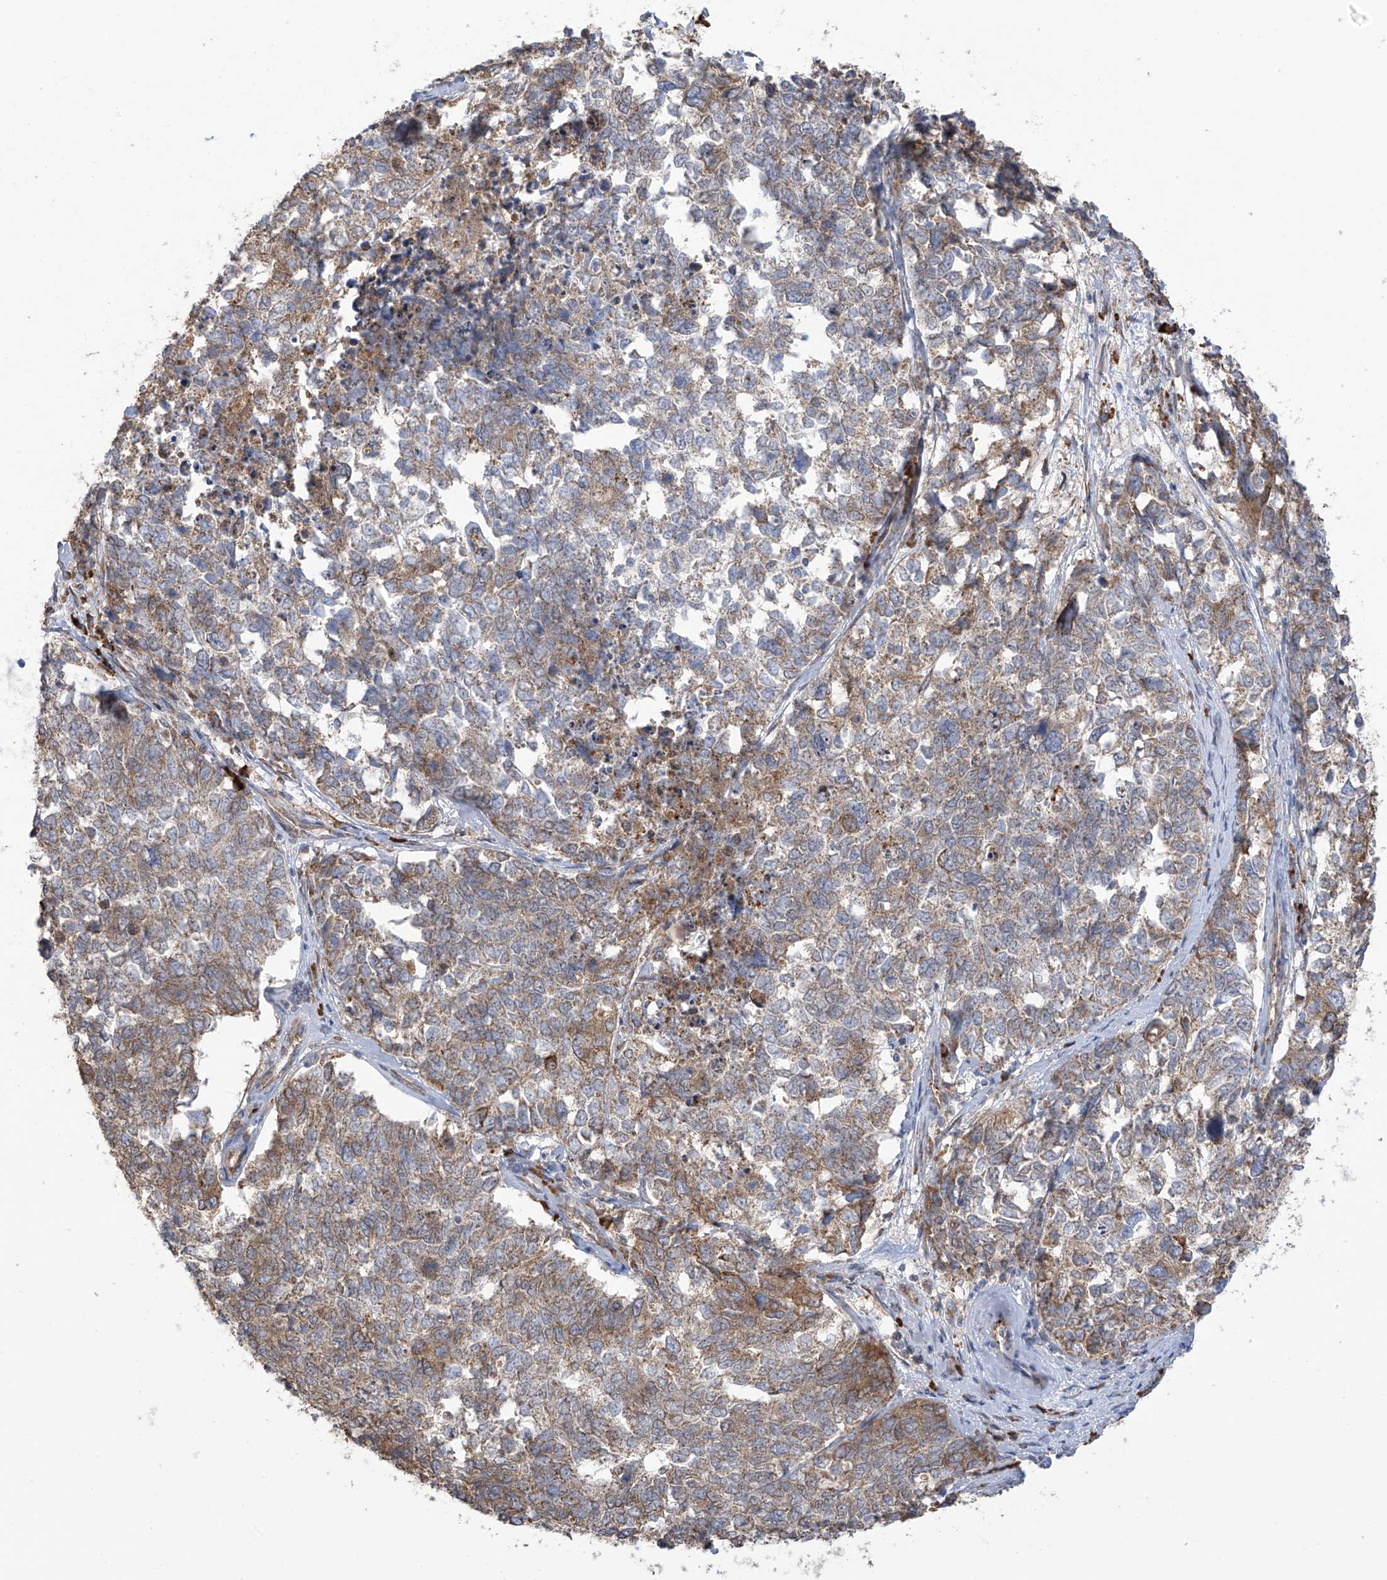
{"staining": {"intensity": "weak", "quantity": "25%-75%", "location": "cytoplasmic/membranous"}, "tissue": "cervical cancer", "cell_type": "Tumor cells", "image_type": "cancer", "snomed": [{"axis": "morphology", "description": "Squamous cell carcinoma, NOS"}, {"axis": "topography", "description": "Cervix"}], "caption": "Weak cytoplasmic/membranous expression for a protein is seen in about 25%-75% of tumor cells of cervical cancer (squamous cell carcinoma) using immunohistochemistry.", "gene": "KIAA1522", "patient": {"sex": "female", "age": 63}}